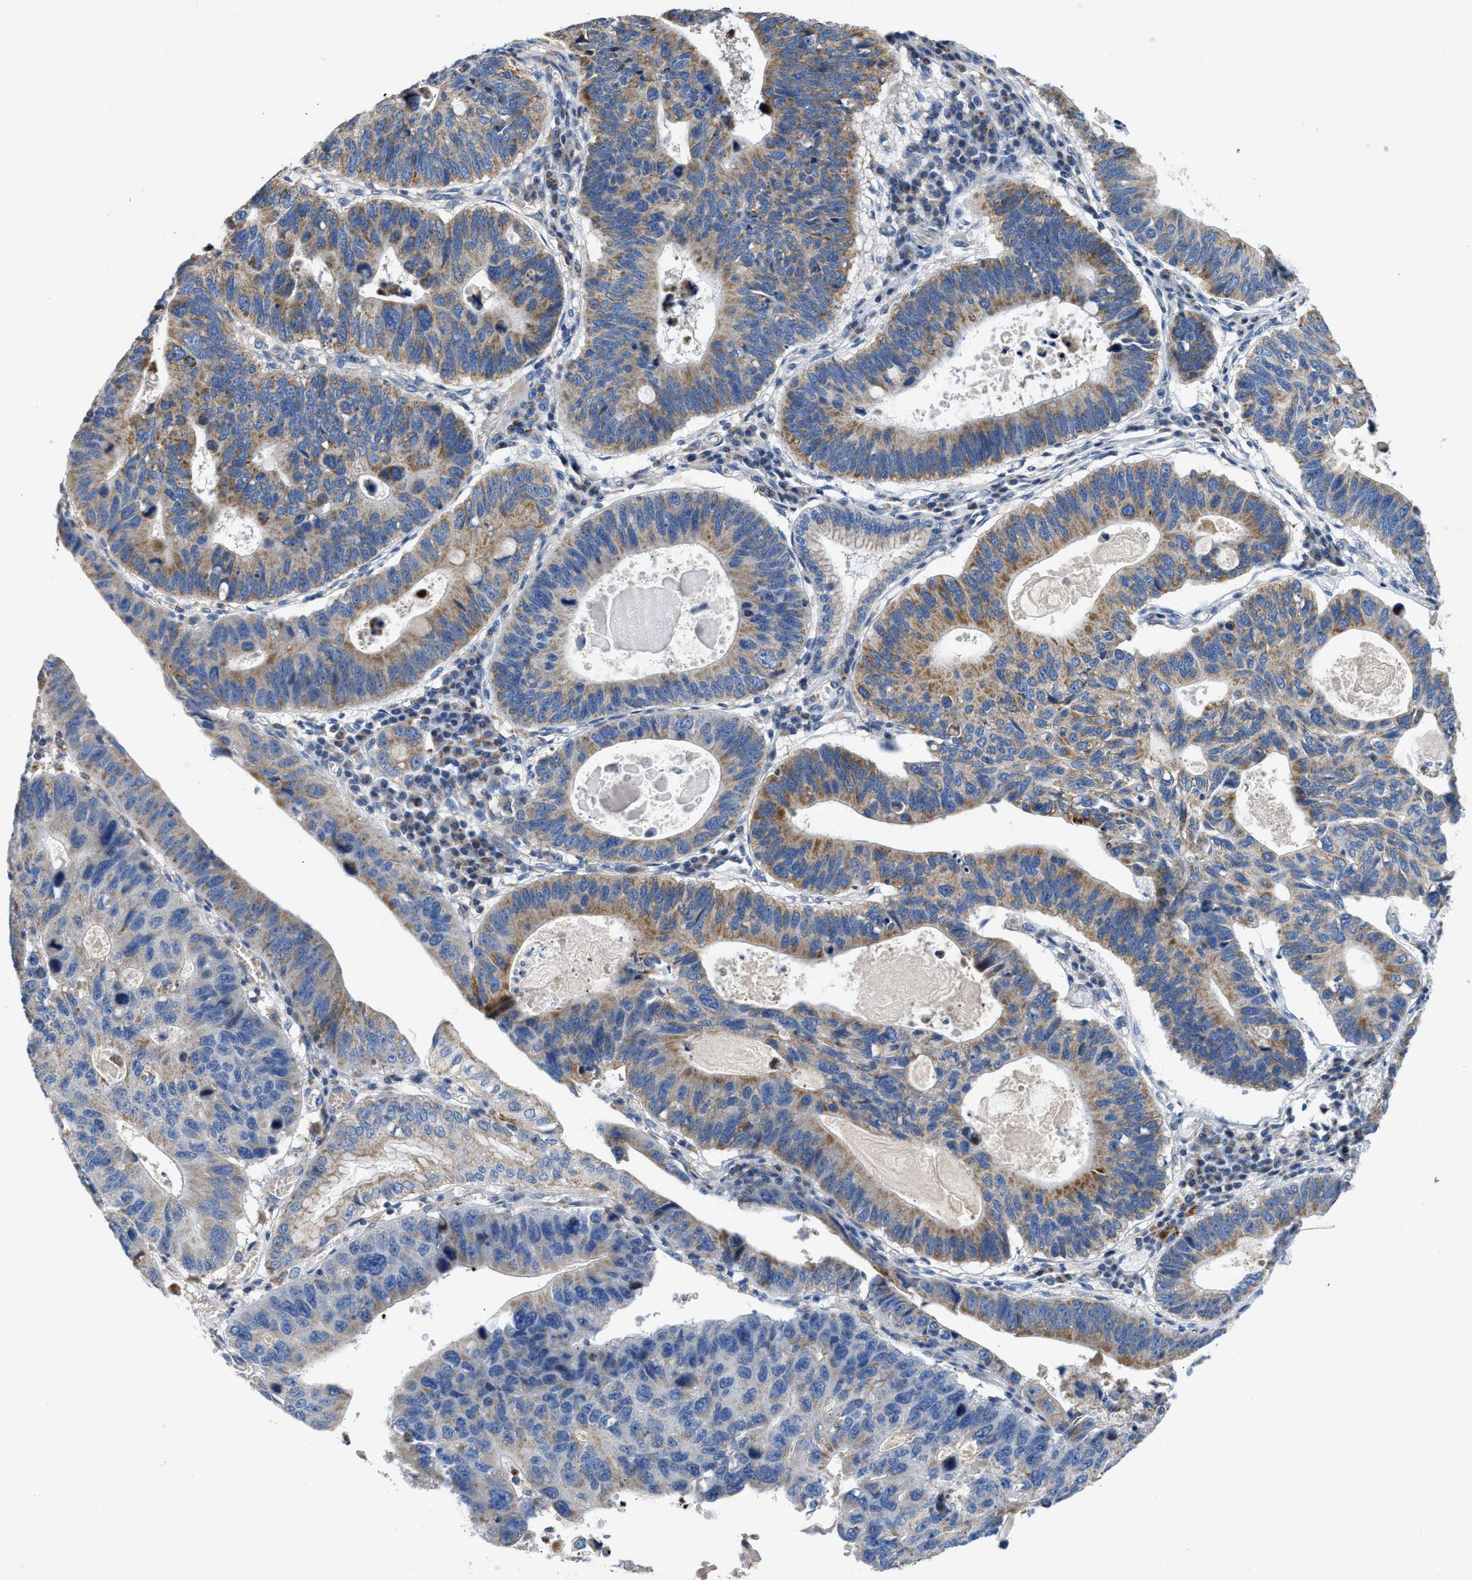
{"staining": {"intensity": "moderate", "quantity": ">75%", "location": "cytoplasmic/membranous"}, "tissue": "stomach cancer", "cell_type": "Tumor cells", "image_type": "cancer", "snomed": [{"axis": "morphology", "description": "Adenocarcinoma, NOS"}, {"axis": "topography", "description": "Stomach"}], "caption": "This micrograph demonstrates stomach cancer stained with IHC to label a protein in brown. The cytoplasmic/membranous of tumor cells show moderate positivity for the protein. Nuclei are counter-stained blue.", "gene": "SLC25A13", "patient": {"sex": "male", "age": 59}}